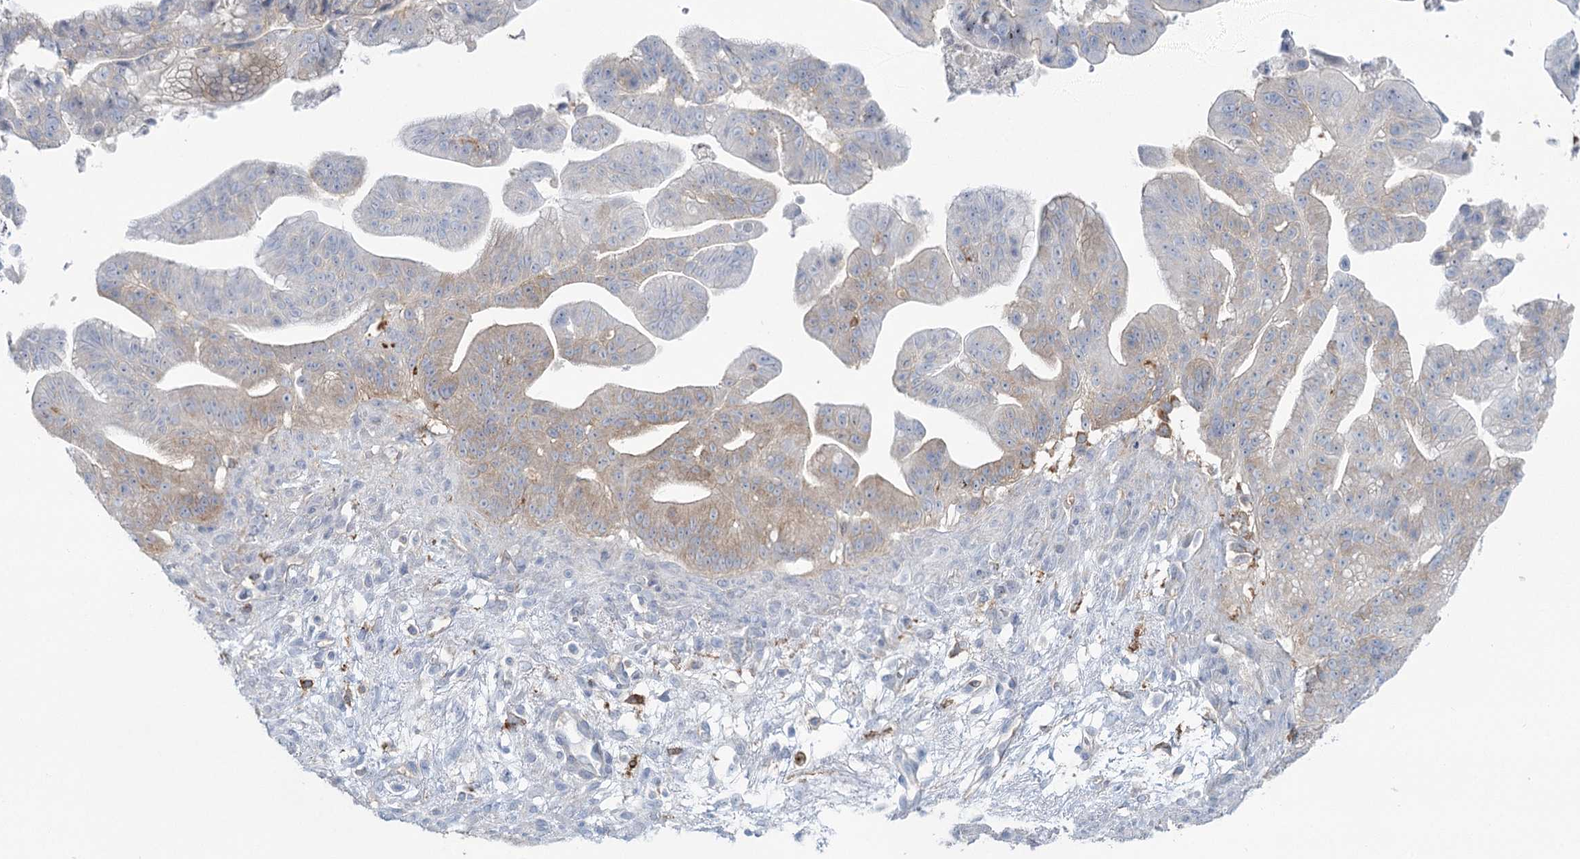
{"staining": {"intensity": "weak", "quantity": "<25%", "location": "cytoplasmic/membranous"}, "tissue": "pancreatic cancer", "cell_type": "Tumor cells", "image_type": "cancer", "snomed": [{"axis": "morphology", "description": "Adenocarcinoma, NOS"}, {"axis": "topography", "description": "Pancreas"}], "caption": "The micrograph reveals no significant positivity in tumor cells of adenocarcinoma (pancreatic).", "gene": "CCDC88A", "patient": {"sex": "male", "age": 68}}